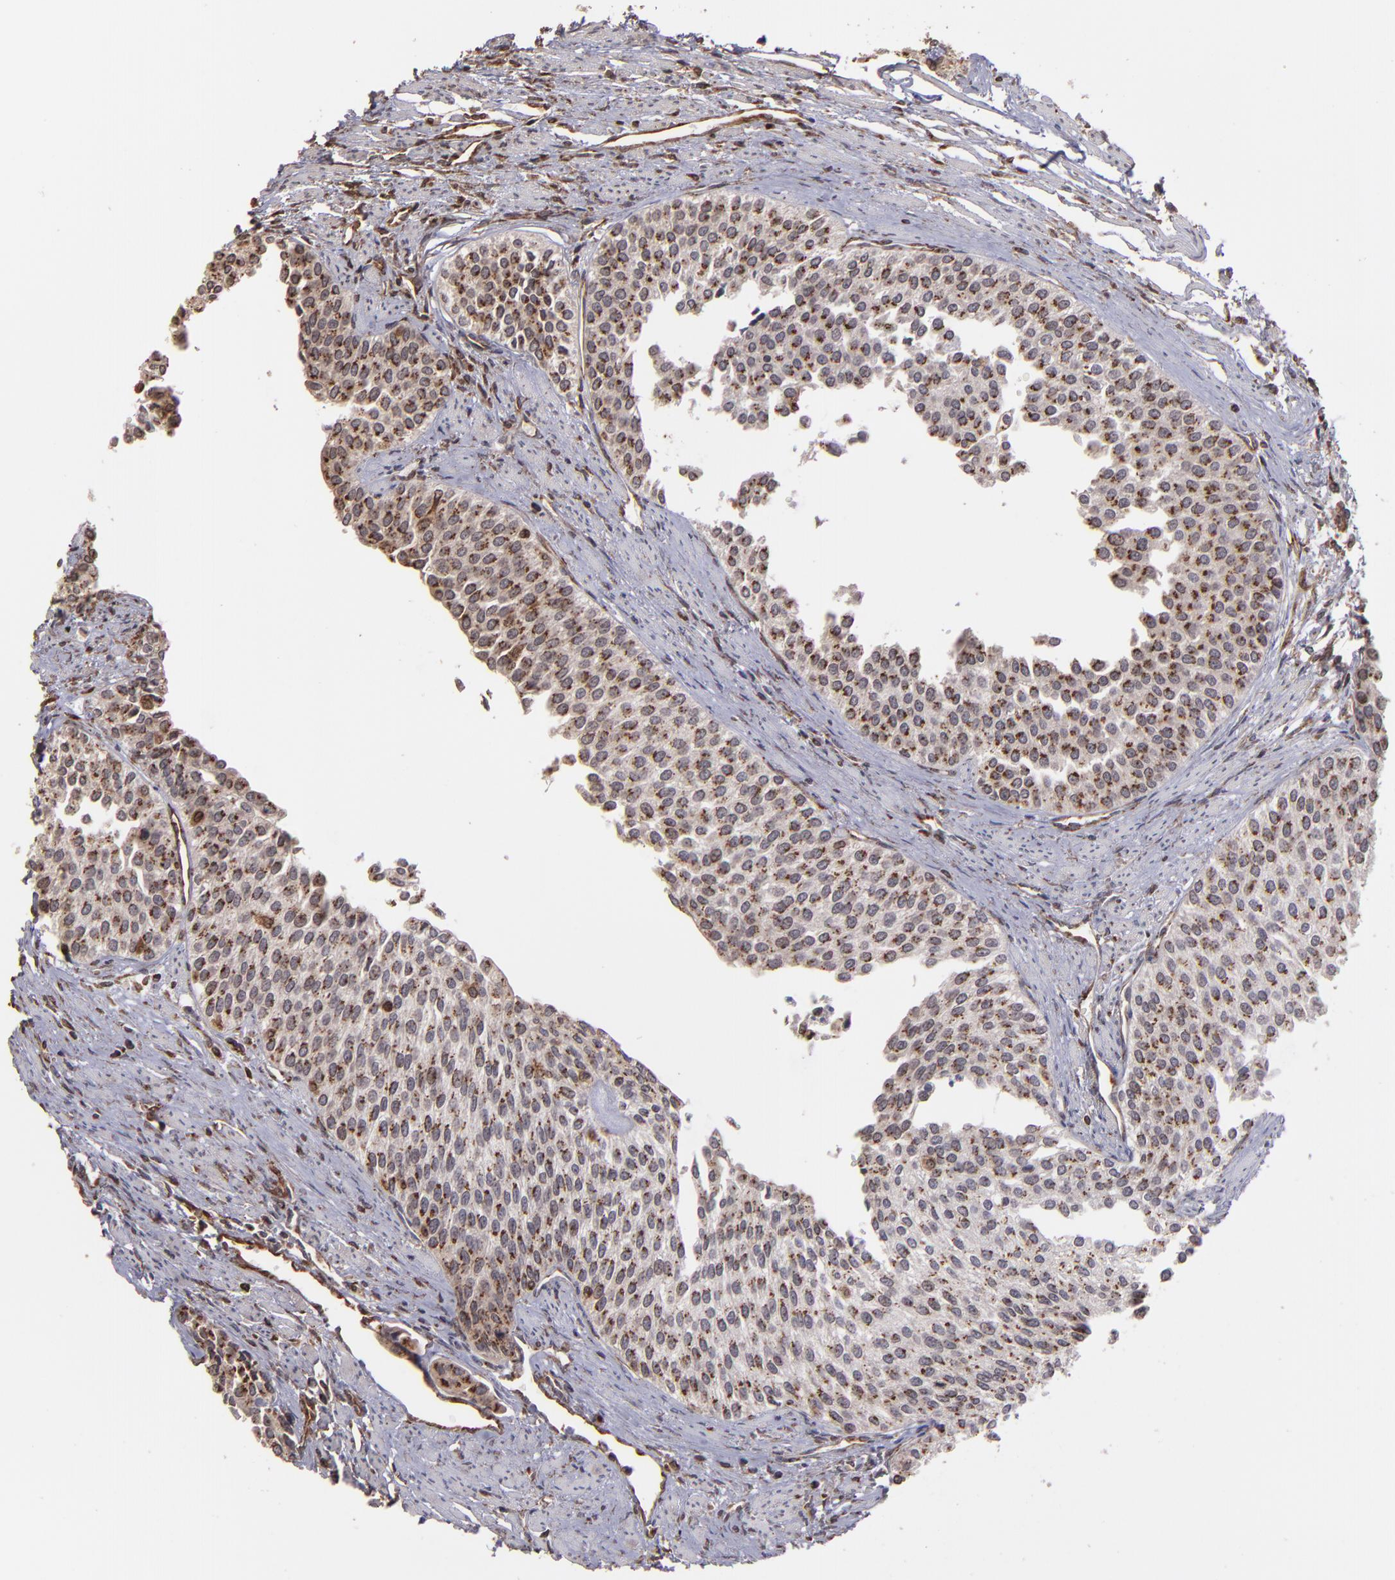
{"staining": {"intensity": "moderate", "quantity": "25%-75%", "location": "cytoplasmic/membranous"}, "tissue": "urothelial cancer", "cell_type": "Tumor cells", "image_type": "cancer", "snomed": [{"axis": "morphology", "description": "Urothelial carcinoma, Low grade"}, {"axis": "topography", "description": "Urinary bladder"}], "caption": "About 25%-75% of tumor cells in human low-grade urothelial carcinoma demonstrate moderate cytoplasmic/membranous protein staining as visualized by brown immunohistochemical staining.", "gene": "TRIP11", "patient": {"sex": "female", "age": 73}}